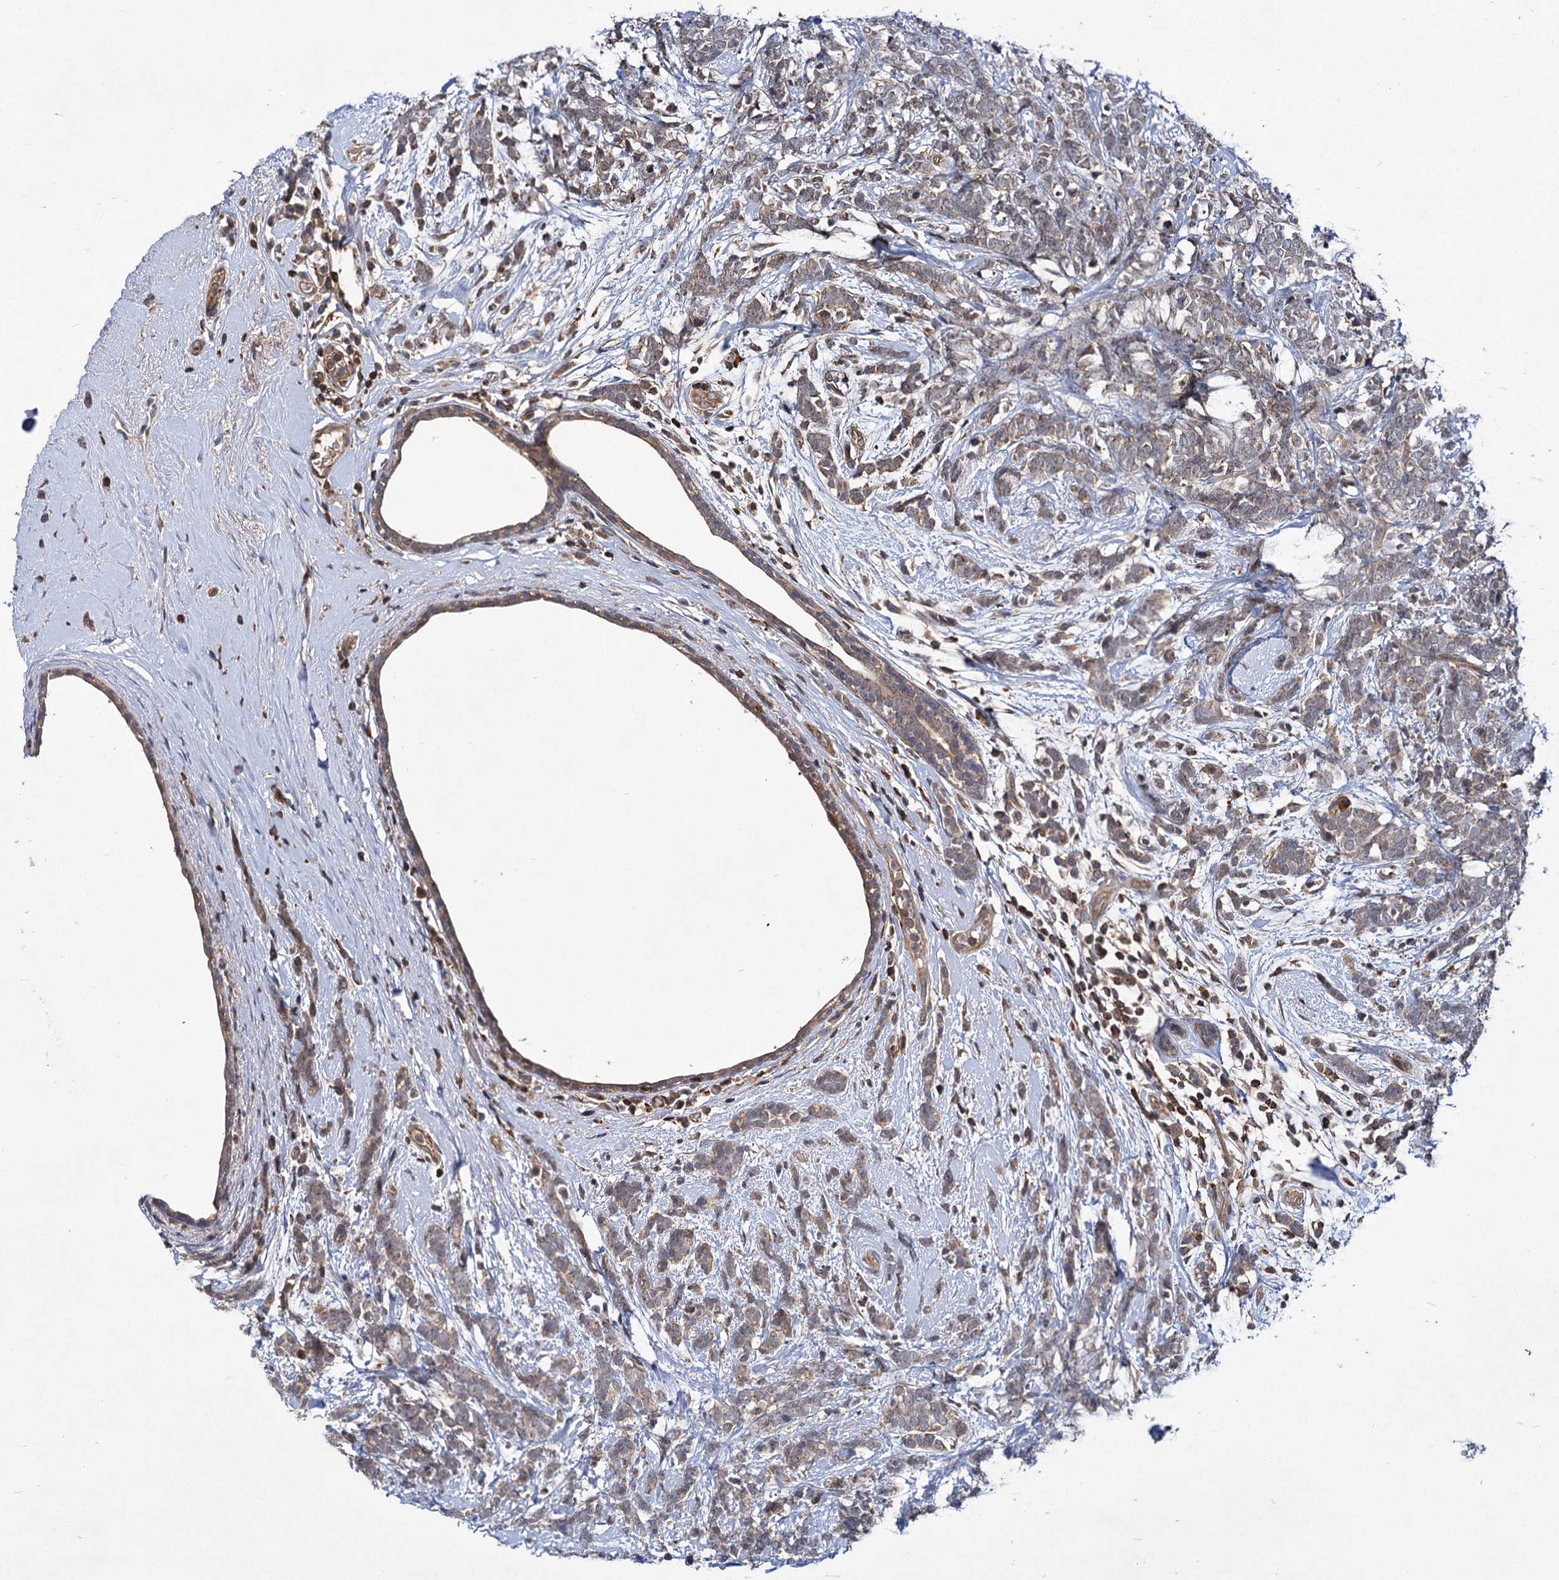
{"staining": {"intensity": "weak", "quantity": "25%-75%", "location": "cytoplasmic/membranous"}, "tissue": "breast cancer", "cell_type": "Tumor cells", "image_type": "cancer", "snomed": [{"axis": "morphology", "description": "Lobular carcinoma"}, {"axis": "topography", "description": "Breast"}], "caption": "Breast lobular carcinoma stained with immunohistochemistry demonstrates weak cytoplasmic/membranous positivity in approximately 25%-75% of tumor cells. Using DAB (3,3'-diaminobenzidine) (brown) and hematoxylin (blue) stains, captured at high magnification using brightfield microscopy.", "gene": "ABLIM1", "patient": {"sex": "female", "age": 58}}